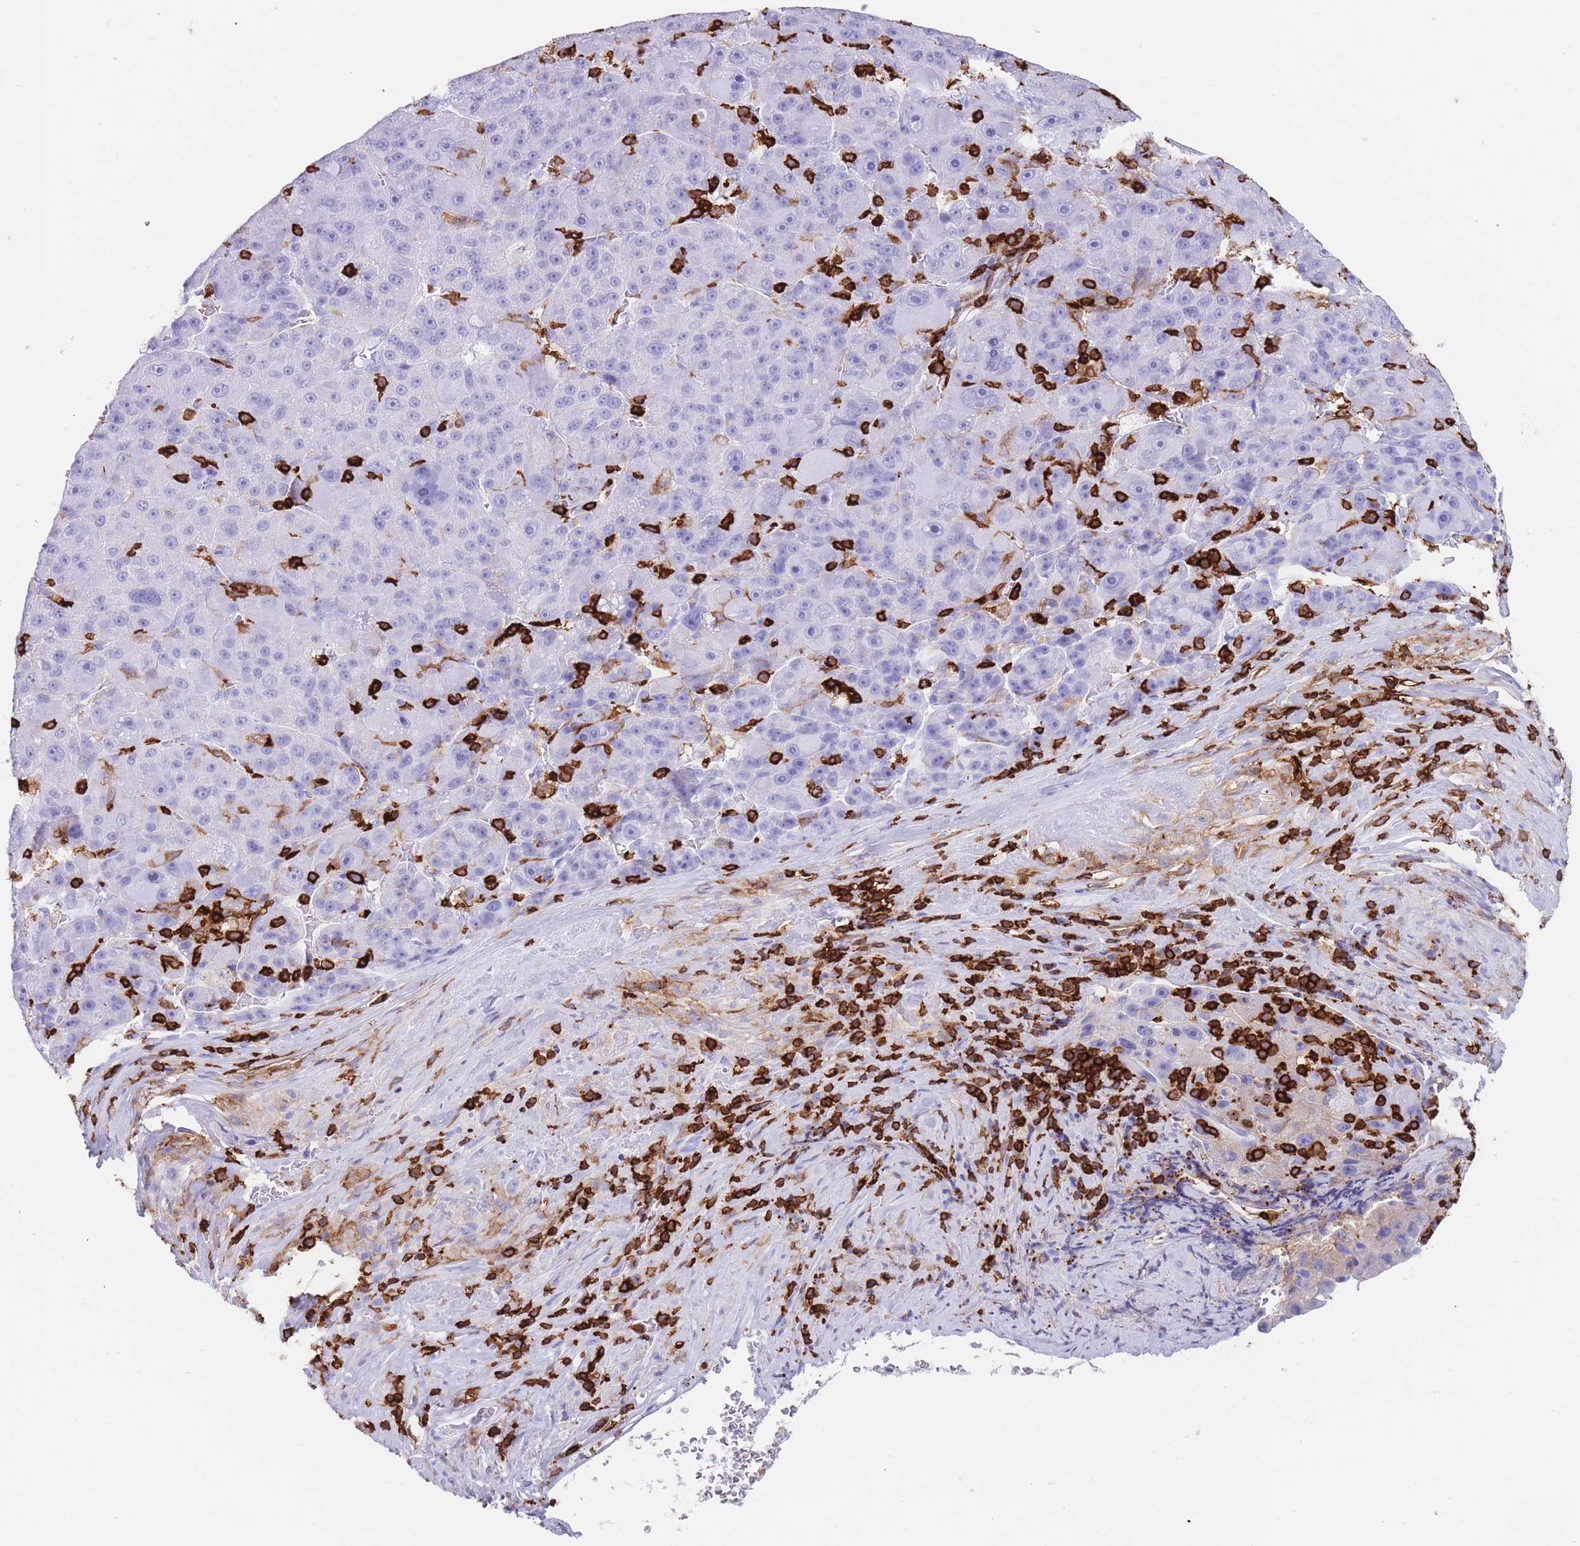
{"staining": {"intensity": "negative", "quantity": "none", "location": "none"}, "tissue": "liver cancer", "cell_type": "Tumor cells", "image_type": "cancer", "snomed": [{"axis": "morphology", "description": "Carcinoma, Hepatocellular, NOS"}, {"axis": "topography", "description": "Liver"}], "caption": "The histopathology image shows no staining of tumor cells in hepatocellular carcinoma (liver).", "gene": "CORO1A", "patient": {"sex": "male", "age": 76}}